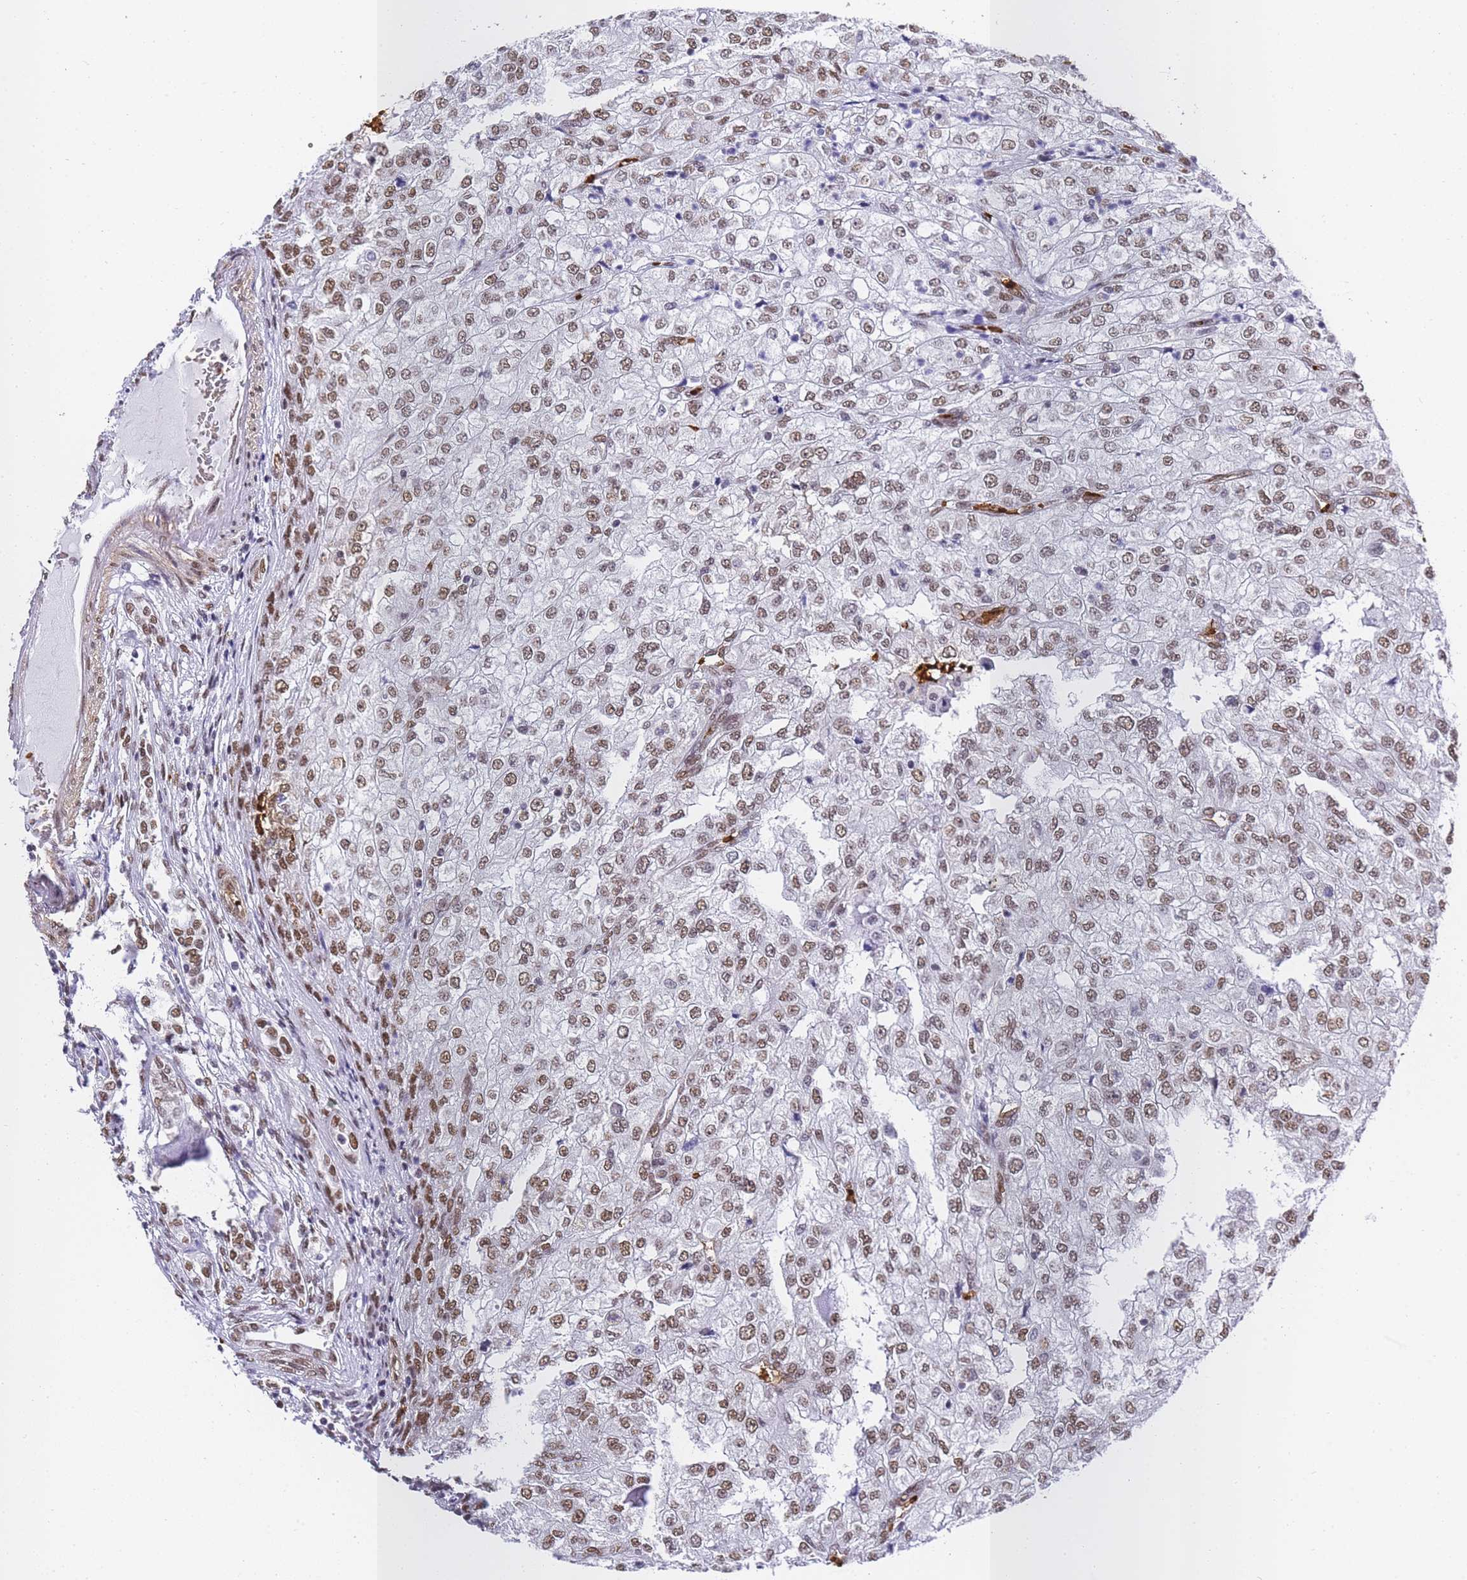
{"staining": {"intensity": "moderate", "quantity": ">75%", "location": "nuclear"}, "tissue": "renal cancer", "cell_type": "Tumor cells", "image_type": "cancer", "snomed": [{"axis": "morphology", "description": "Adenocarcinoma, NOS"}, {"axis": "topography", "description": "Kidney"}], "caption": "A high-resolution image shows immunohistochemistry (IHC) staining of renal cancer, which demonstrates moderate nuclear expression in approximately >75% of tumor cells. (Stains: DAB in brown, nuclei in blue, Microscopy: brightfield microscopy at high magnification).", "gene": "POLR1A", "patient": {"sex": "female", "age": 54}}